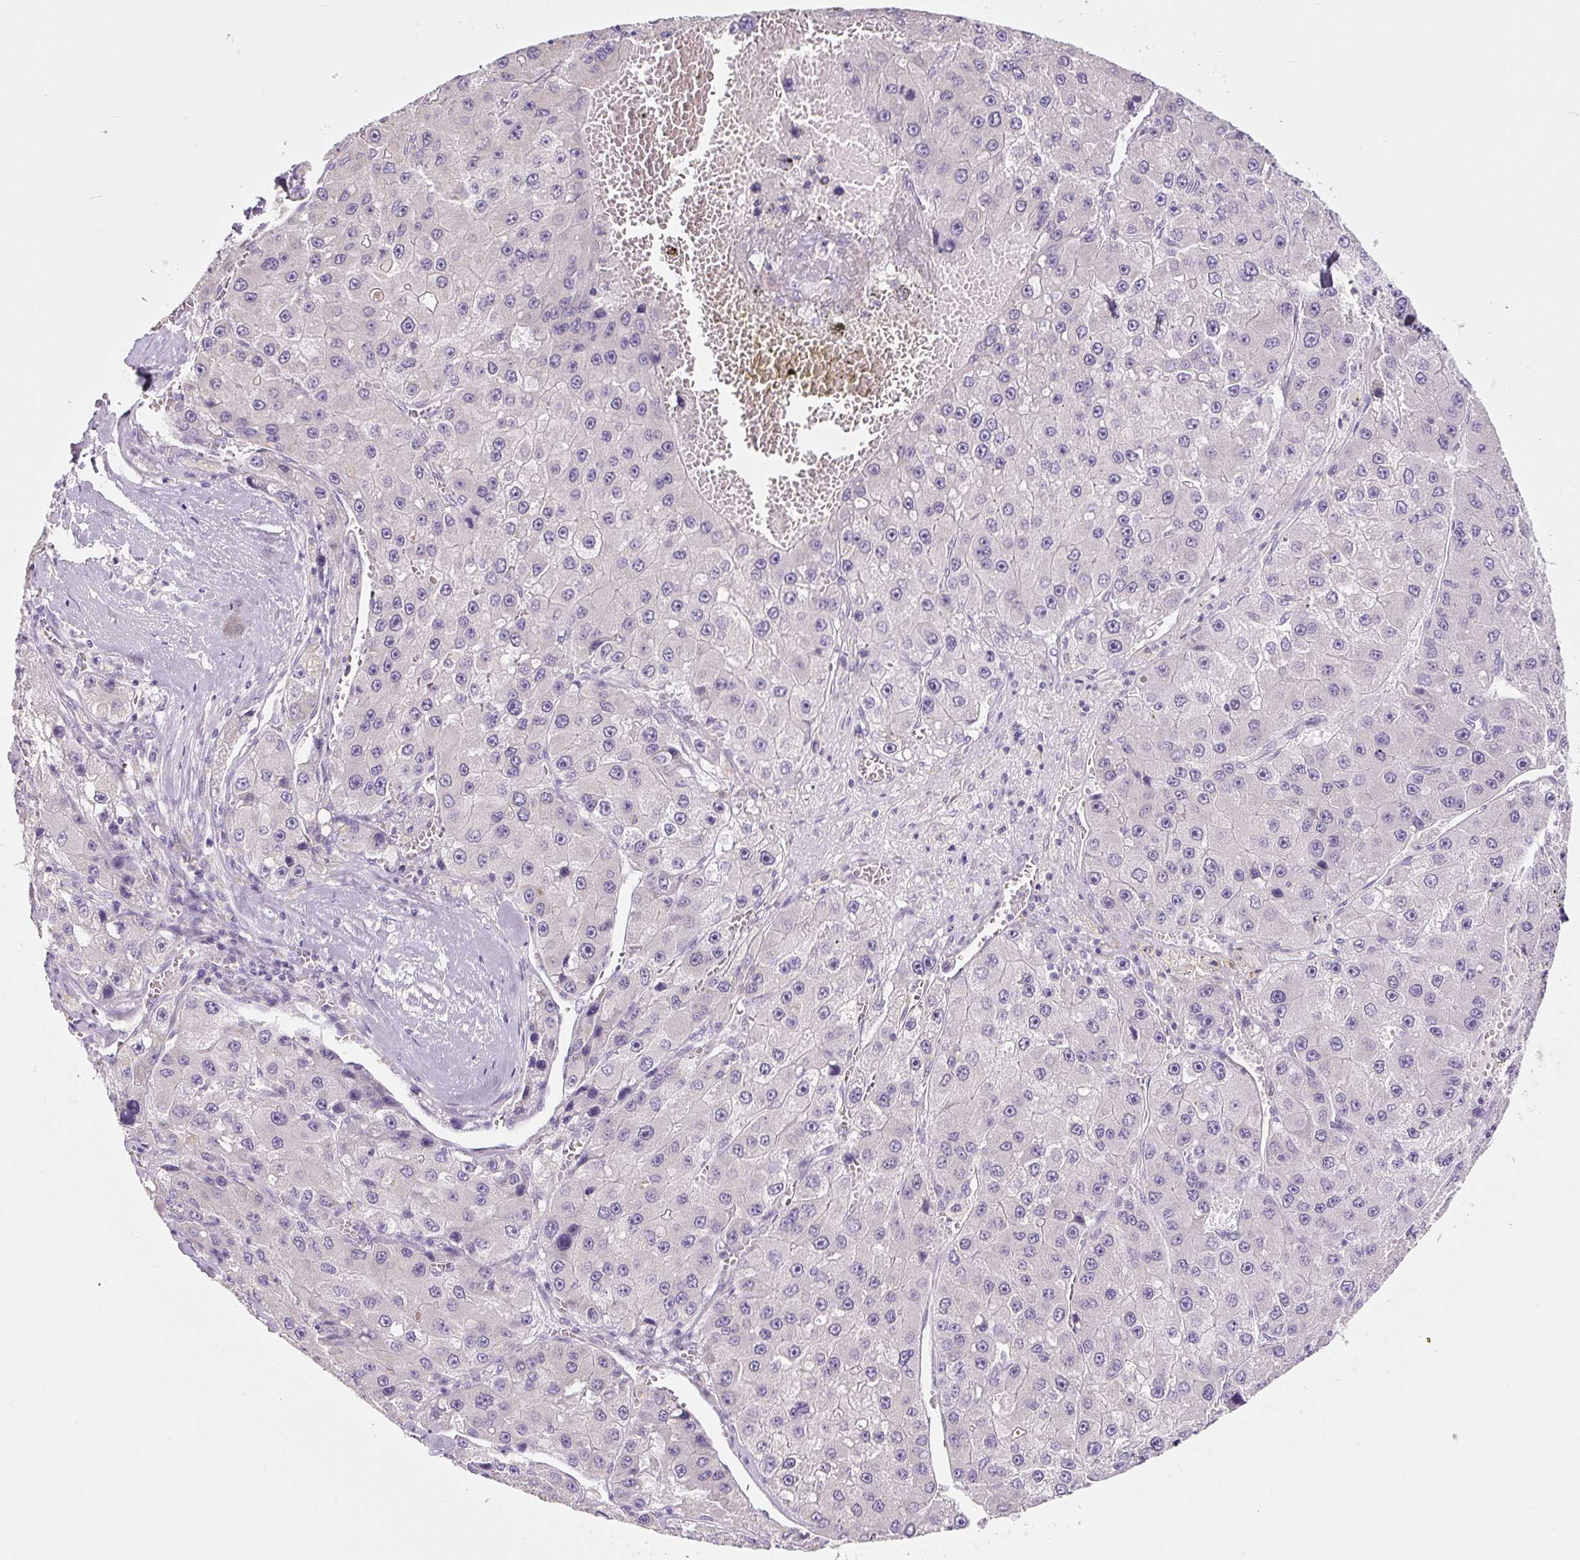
{"staining": {"intensity": "negative", "quantity": "none", "location": "none"}, "tissue": "liver cancer", "cell_type": "Tumor cells", "image_type": "cancer", "snomed": [{"axis": "morphology", "description": "Carcinoma, Hepatocellular, NOS"}, {"axis": "topography", "description": "Liver"}], "caption": "Image shows no significant protein staining in tumor cells of liver hepatocellular carcinoma.", "gene": "PWWP3B", "patient": {"sex": "female", "age": 73}}